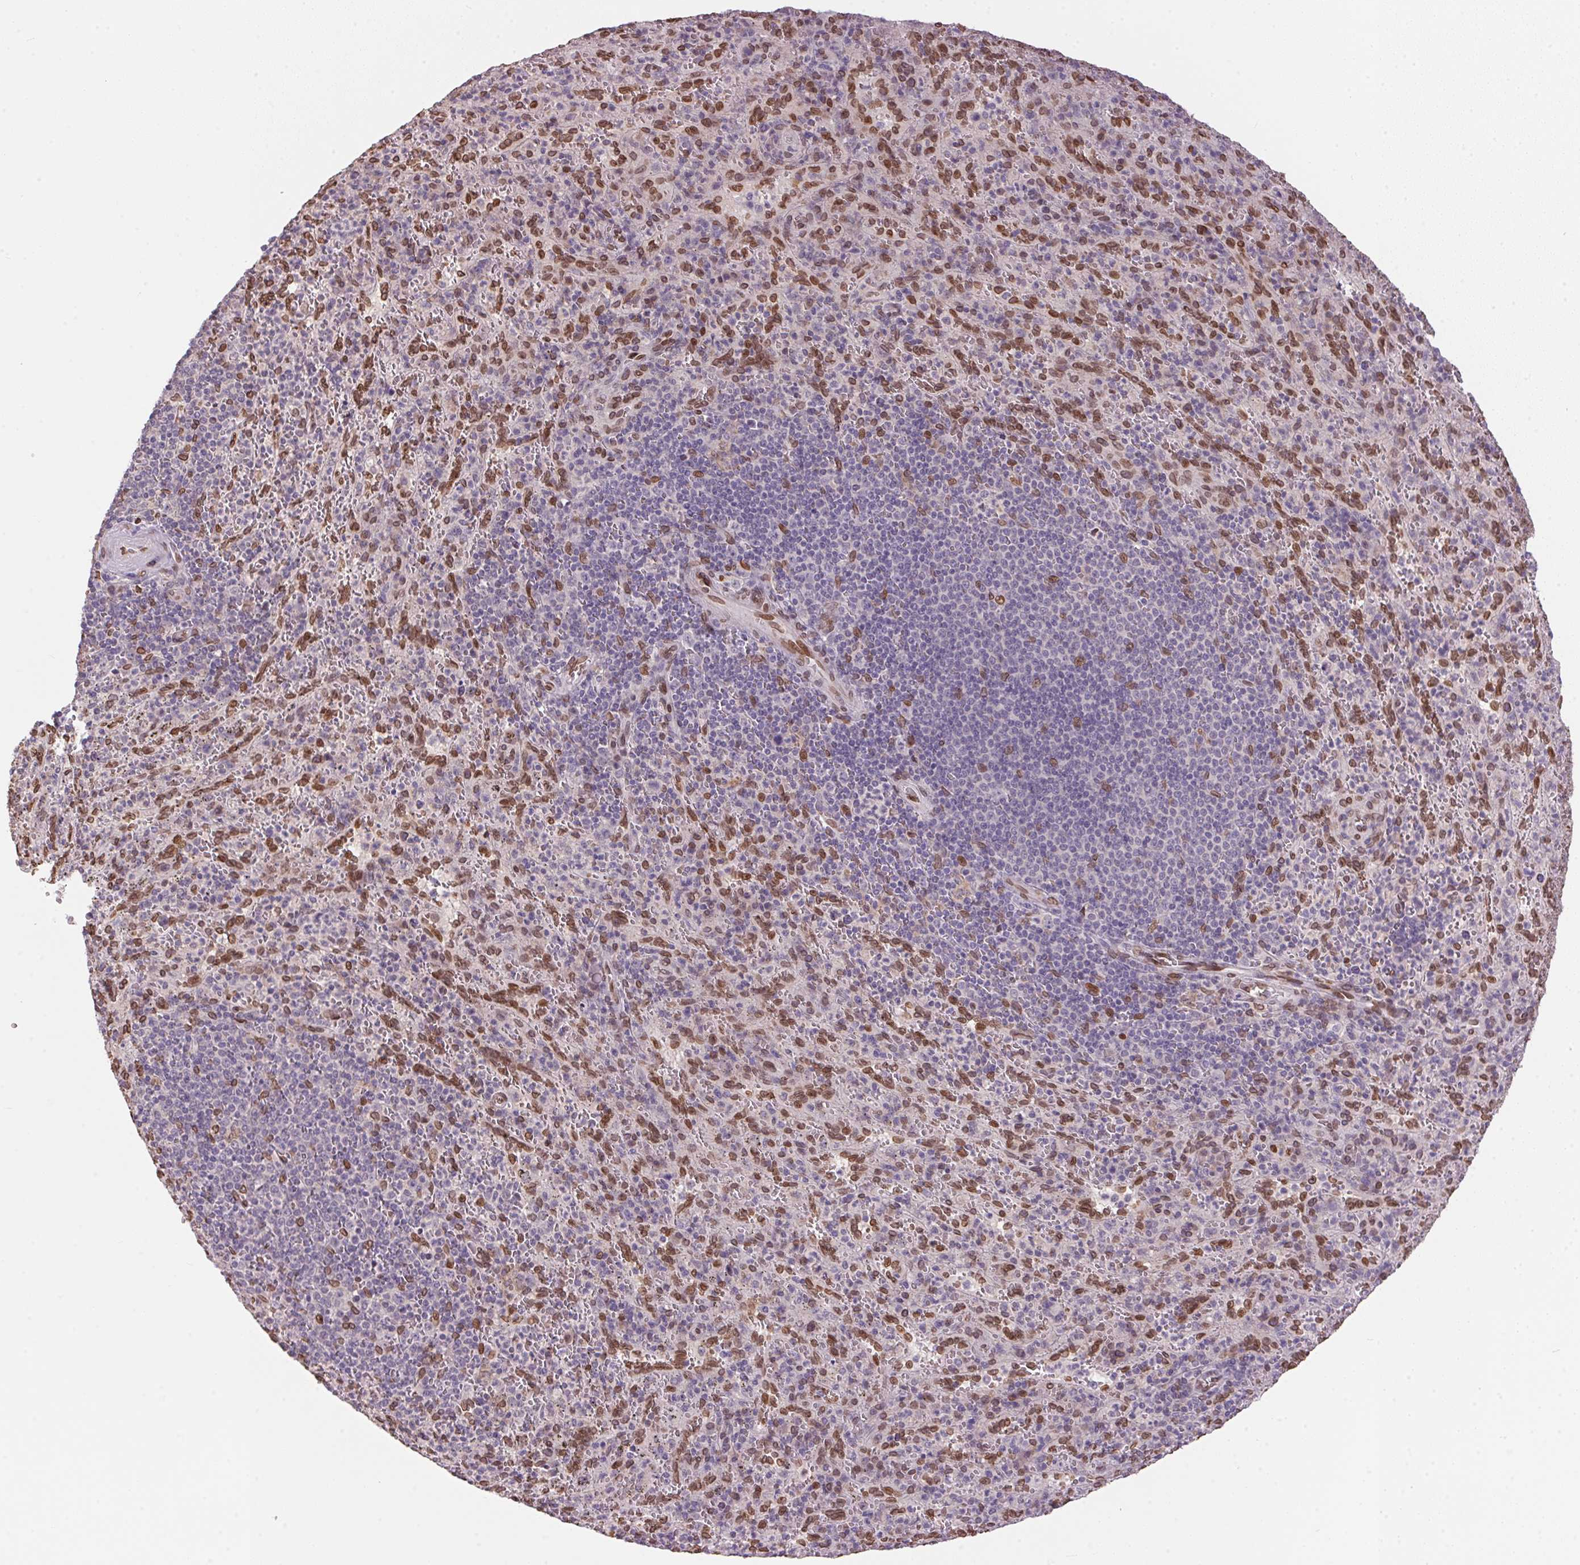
{"staining": {"intensity": "moderate", "quantity": "25%-75%", "location": "cytoplasmic/membranous,nuclear"}, "tissue": "spleen", "cell_type": "Cells in red pulp", "image_type": "normal", "snomed": [{"axis": "morphology", "description": "Normal tissue, NOS"}, {"axis": "topography", "description": "Spleen"}], "caption": "Protein staining demonstrates moderate cytoplasmic/membranous,nuclear expression in about 25%-75% of cells in red pulp in benign spleen. (IHC, brightfield microscopy, high magnification).", "gene": "TMEM175", "patient": {"sex": "male", "age": 57}}